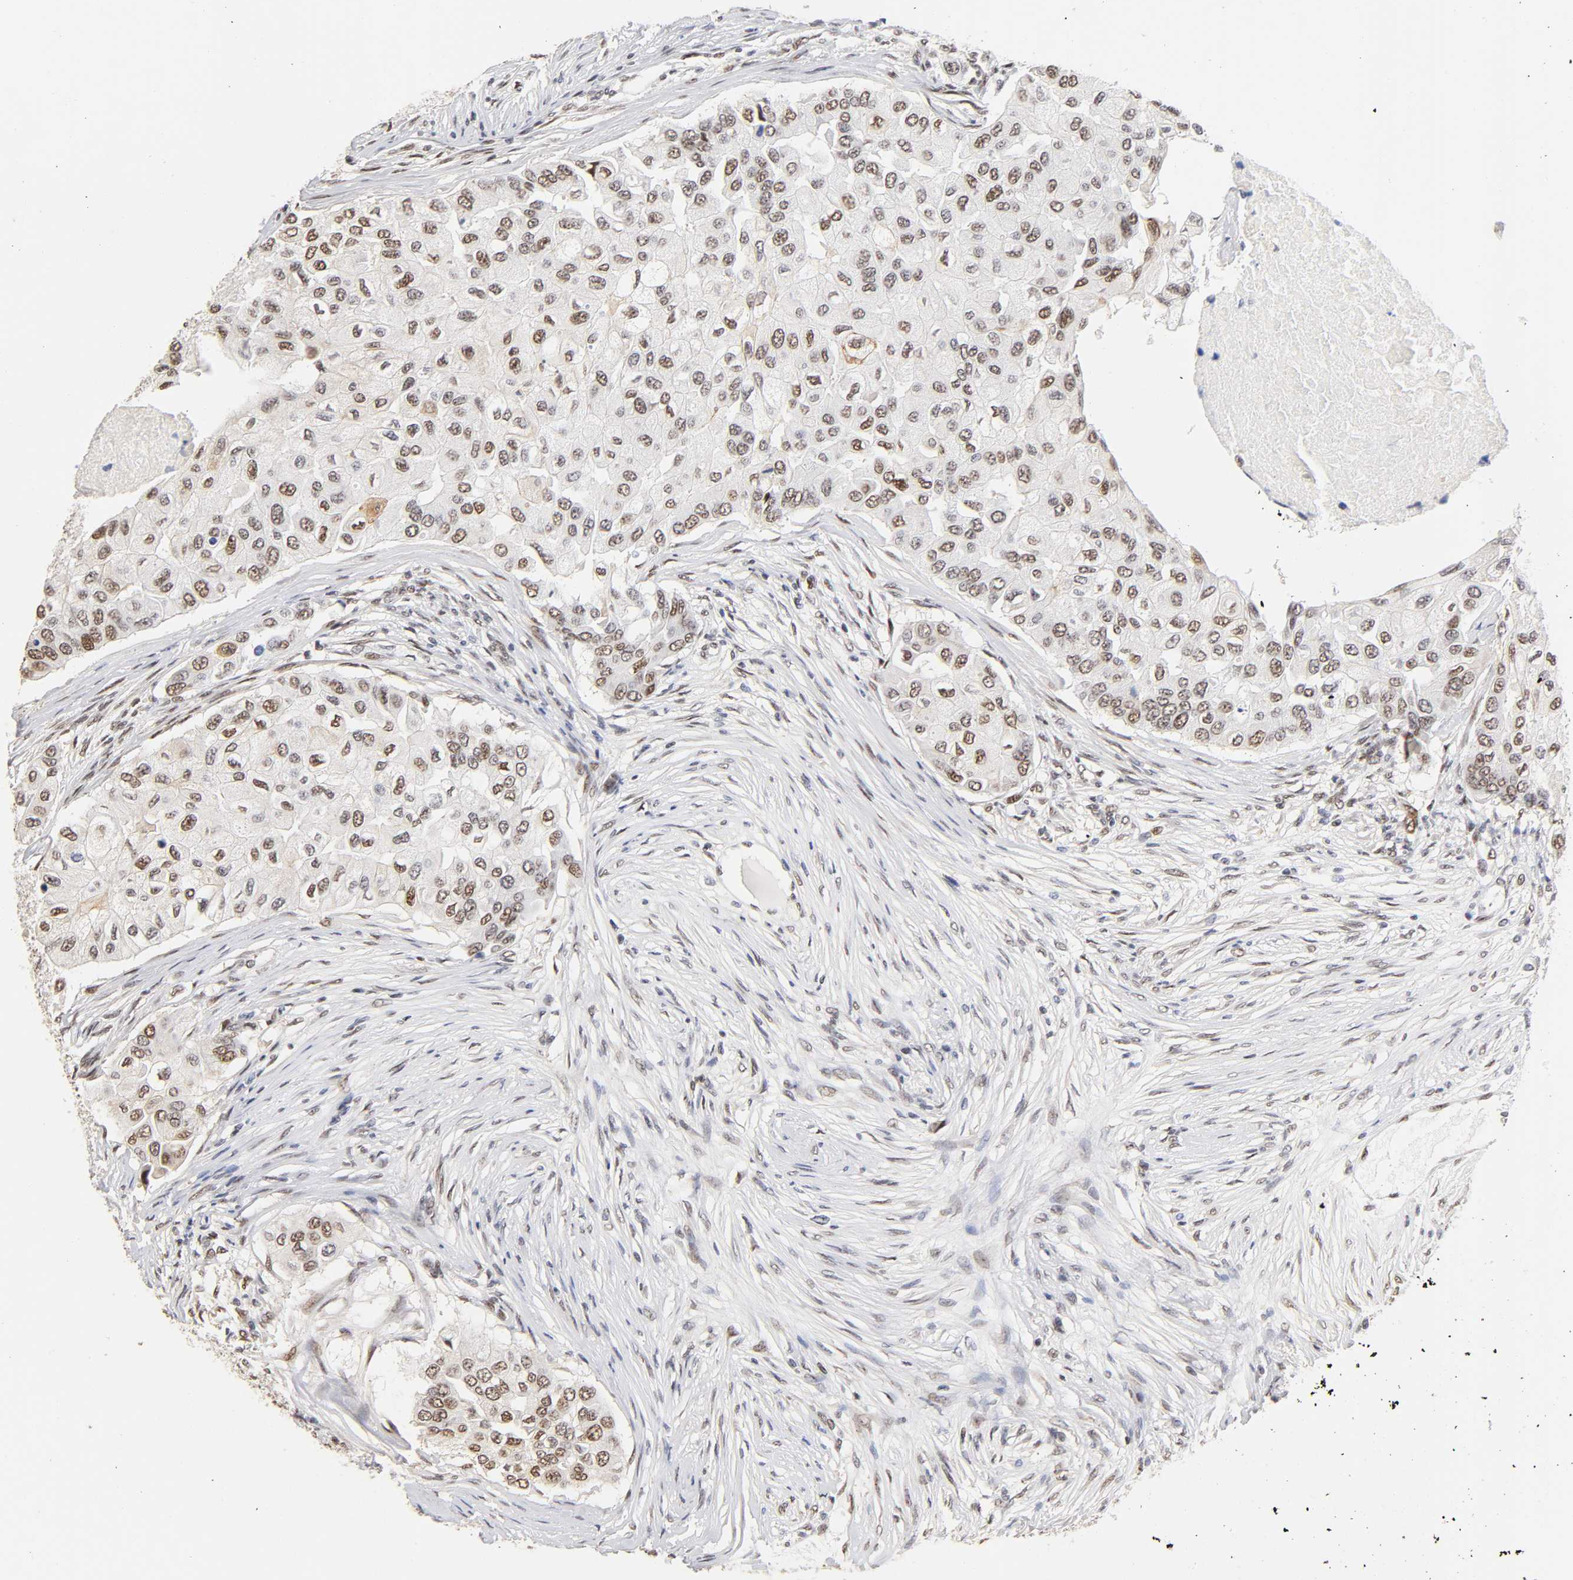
{"staining": {"intensity": "moderate", "quantity": "25%-75%", "location": "nuclear"}, "tissue": "breast cancer", "cell_type": "Tumor cells", "image_type": "cancer", "snomed": [{"axis": "morphology", "description": "Normal tissue, NOS"}, {"axis": "morphology", "description": "Duct carcinoma"}, {"axis": "topography", "description": "Breast"}], "caption": "High-magnification brightfield microscopy of breast cancer stained with DAB (3,3'-diaminobenzidine) (brown) and counterstained with hematoxylin (blue). tumor cells exhibit moderate nuclear expression is seen in about25%-75% of cells.", "gene": "TP53RK", "patient": {"sex": "female", "age": 49}}